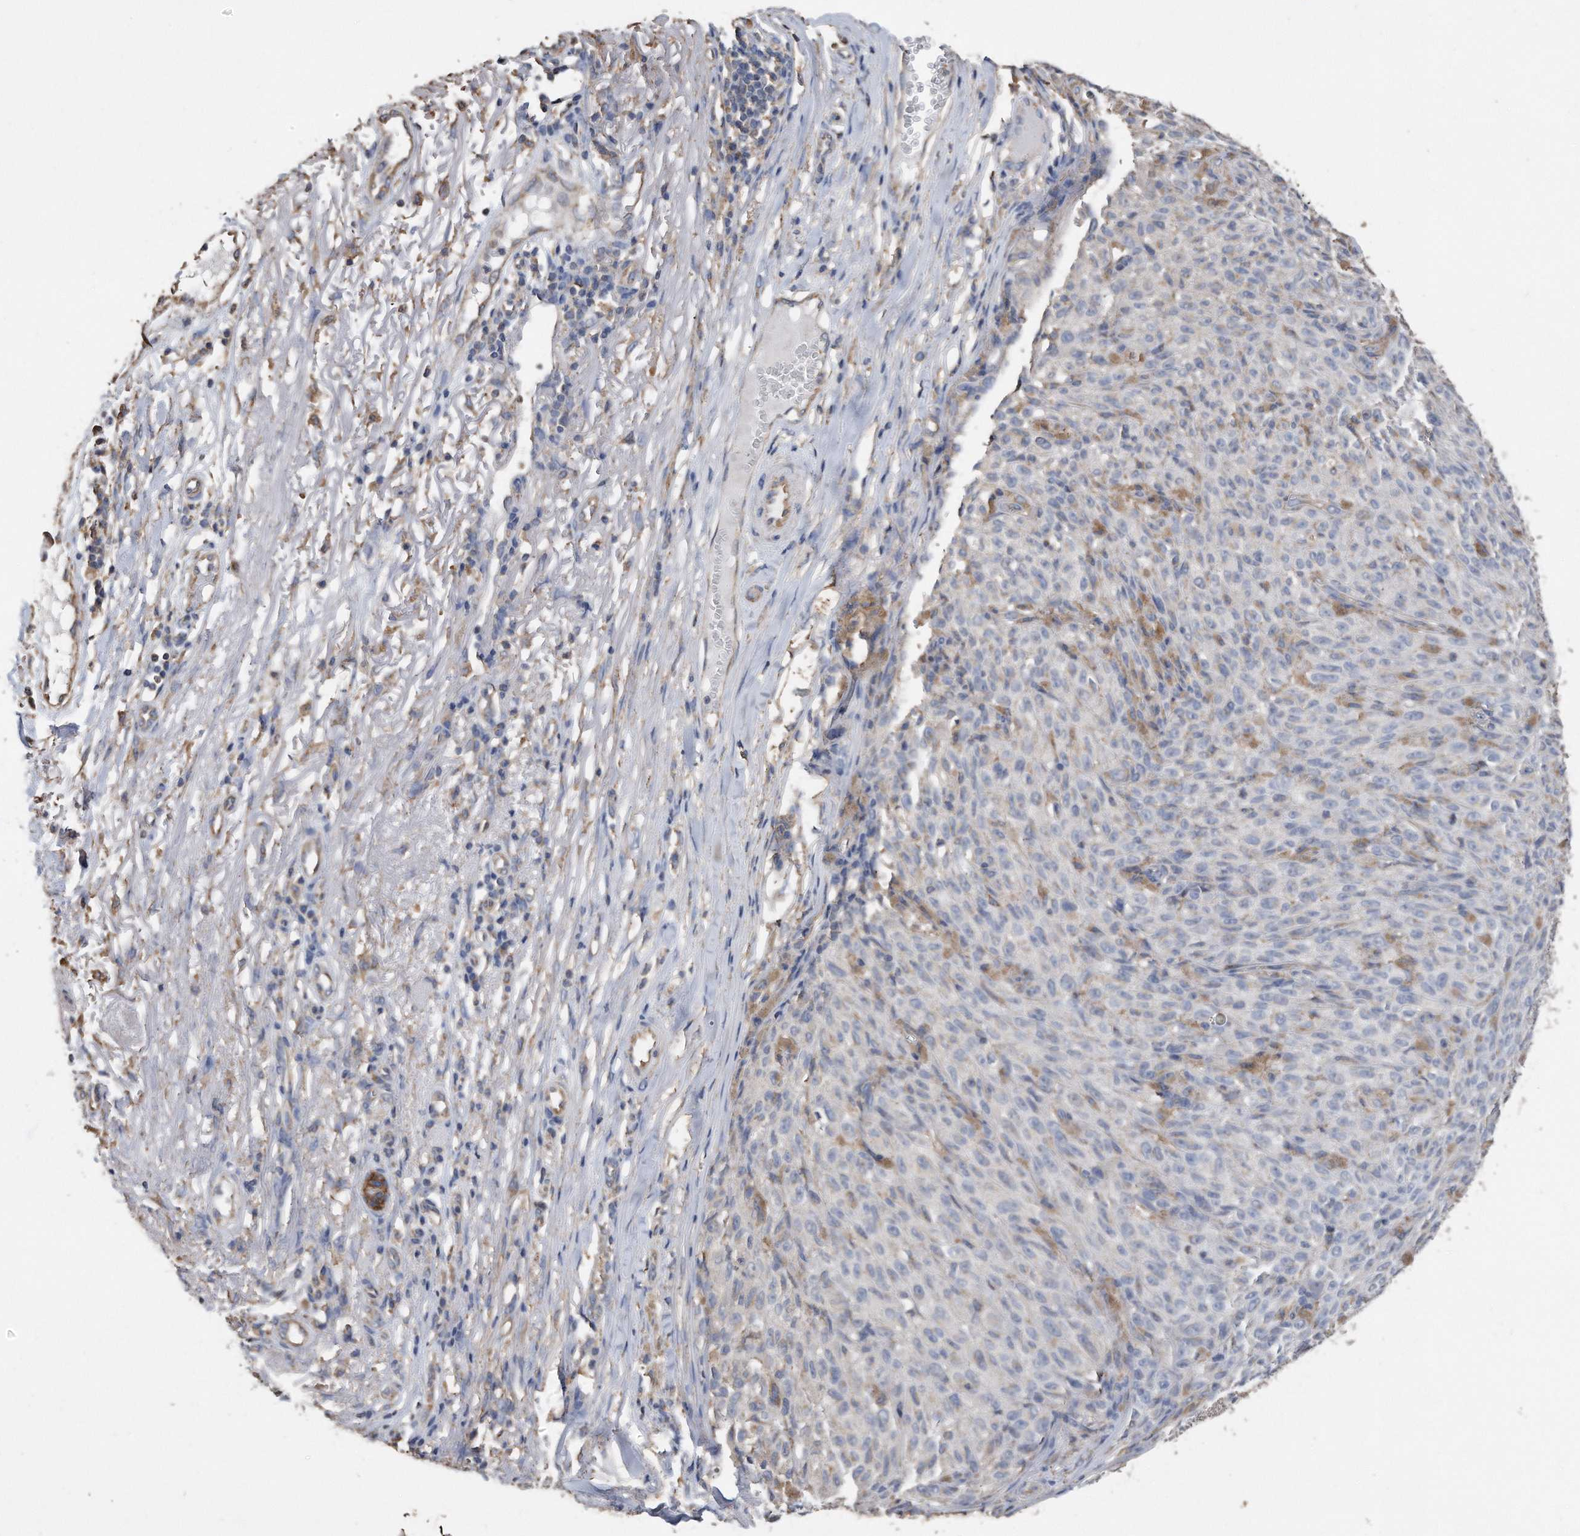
{"staining": {"intensity": "negative", "quantity": "none", "location": "none"}, "tissue": "melanoma", "cell_type": "Tumor cells", "image_type": "cancer", "snomed": [{"axis": "morphology", "description": "Malignant melanoma, NOS"}, {"axis": "topography", "description": "Skin"}], "caption": "Tumor cells show no significant protein expression in melanoma.", "gene": "CDCP1", "patient": {"sex": "female", "age": 82}}